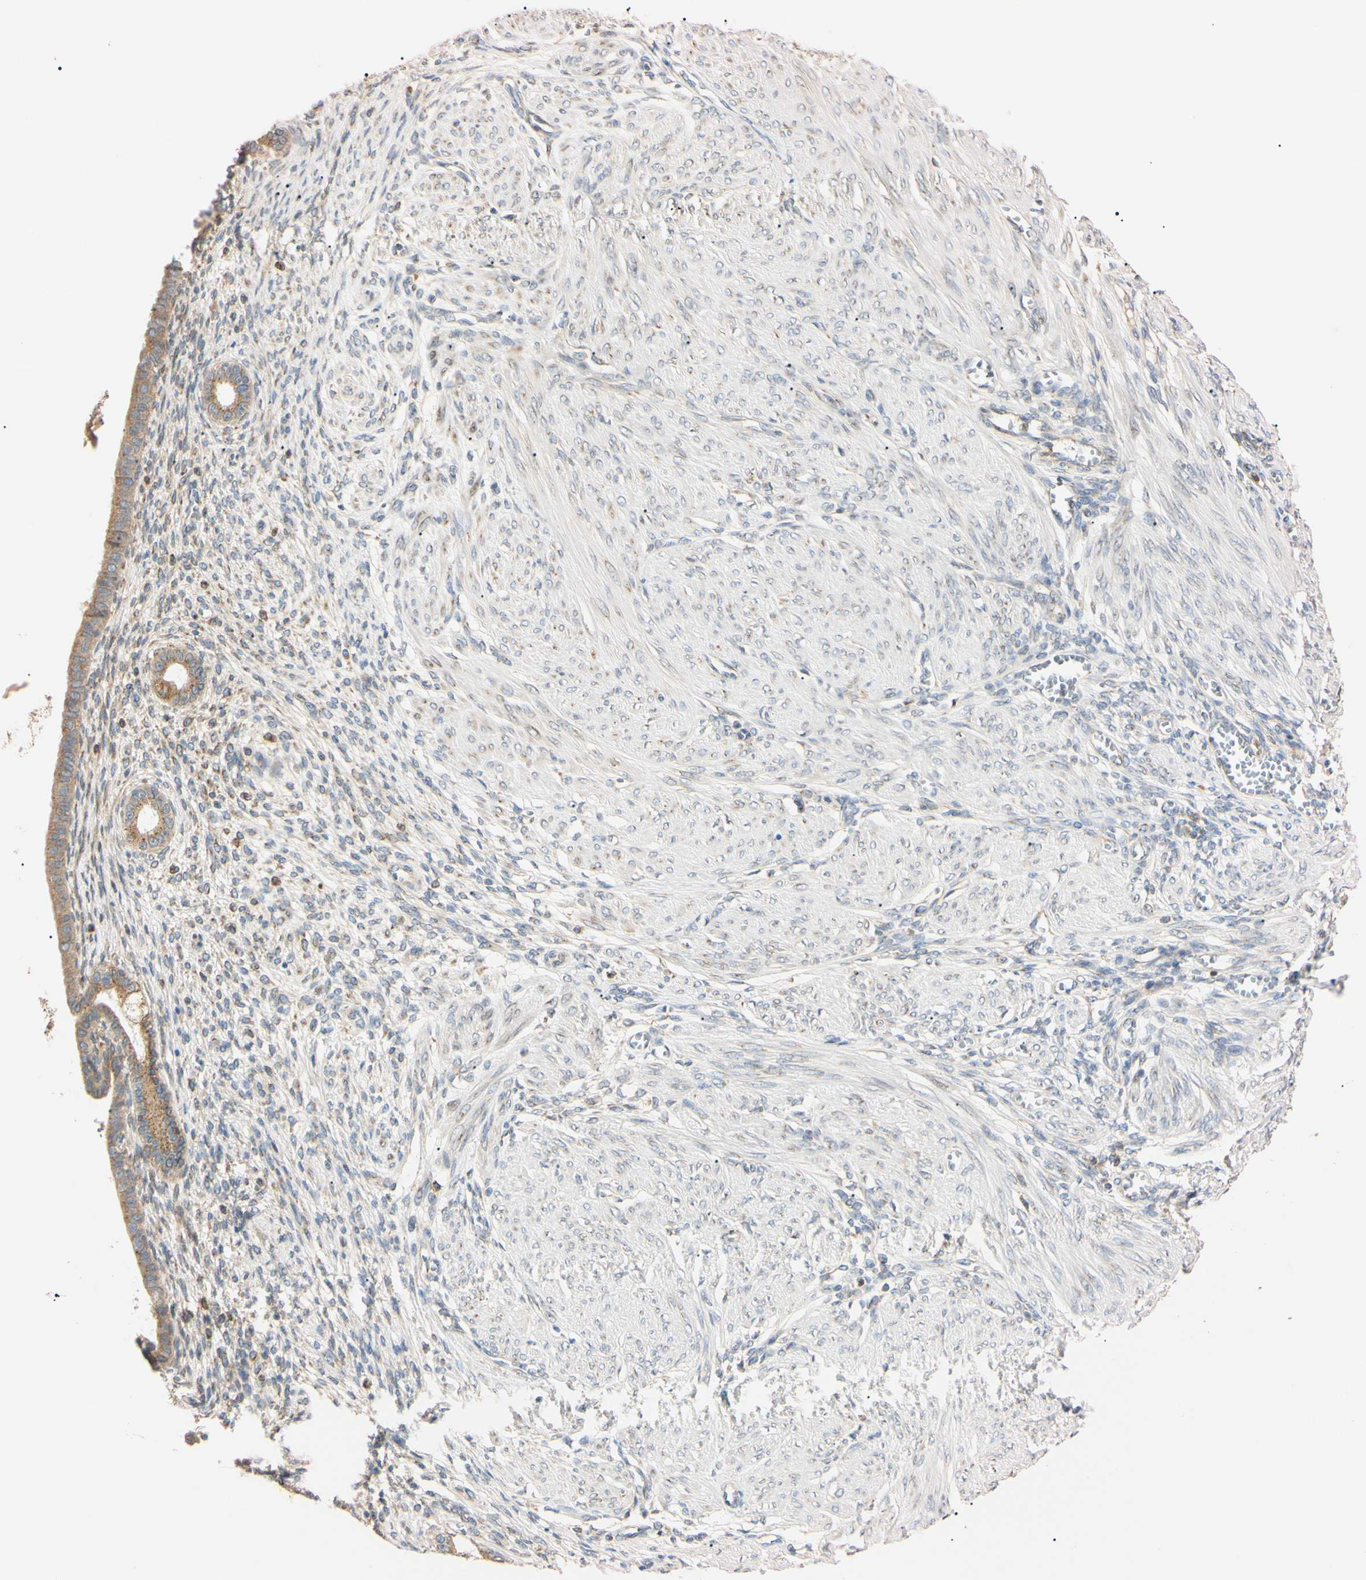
{"staining": {"intensity": "weak", "quantity": "25%-75%", "location": "cytoplasmic/membranous"}, "tissue": "endometrium", "cell_type": "Cells in endometrial stroma", "image_type": "normal", "snomed": [{"axis": "morphology", "description": "Normal tissue, NOS"}, {"axis": "topography", "description": "Endometrium"}], "caption": "Immunohistochemistry (IHC) histopathology image of normal endometrium: human endometrium stained using immunohistochemistry demonstrates low levels of weak protein expression localized specifically in the cytoplasmic/membranous of cells in endometrial stroma, appearing as a cytoplasmic/membranous brown color.", "gene": "IER3IP1", "patient": {"sex": "female", "age": 72}}